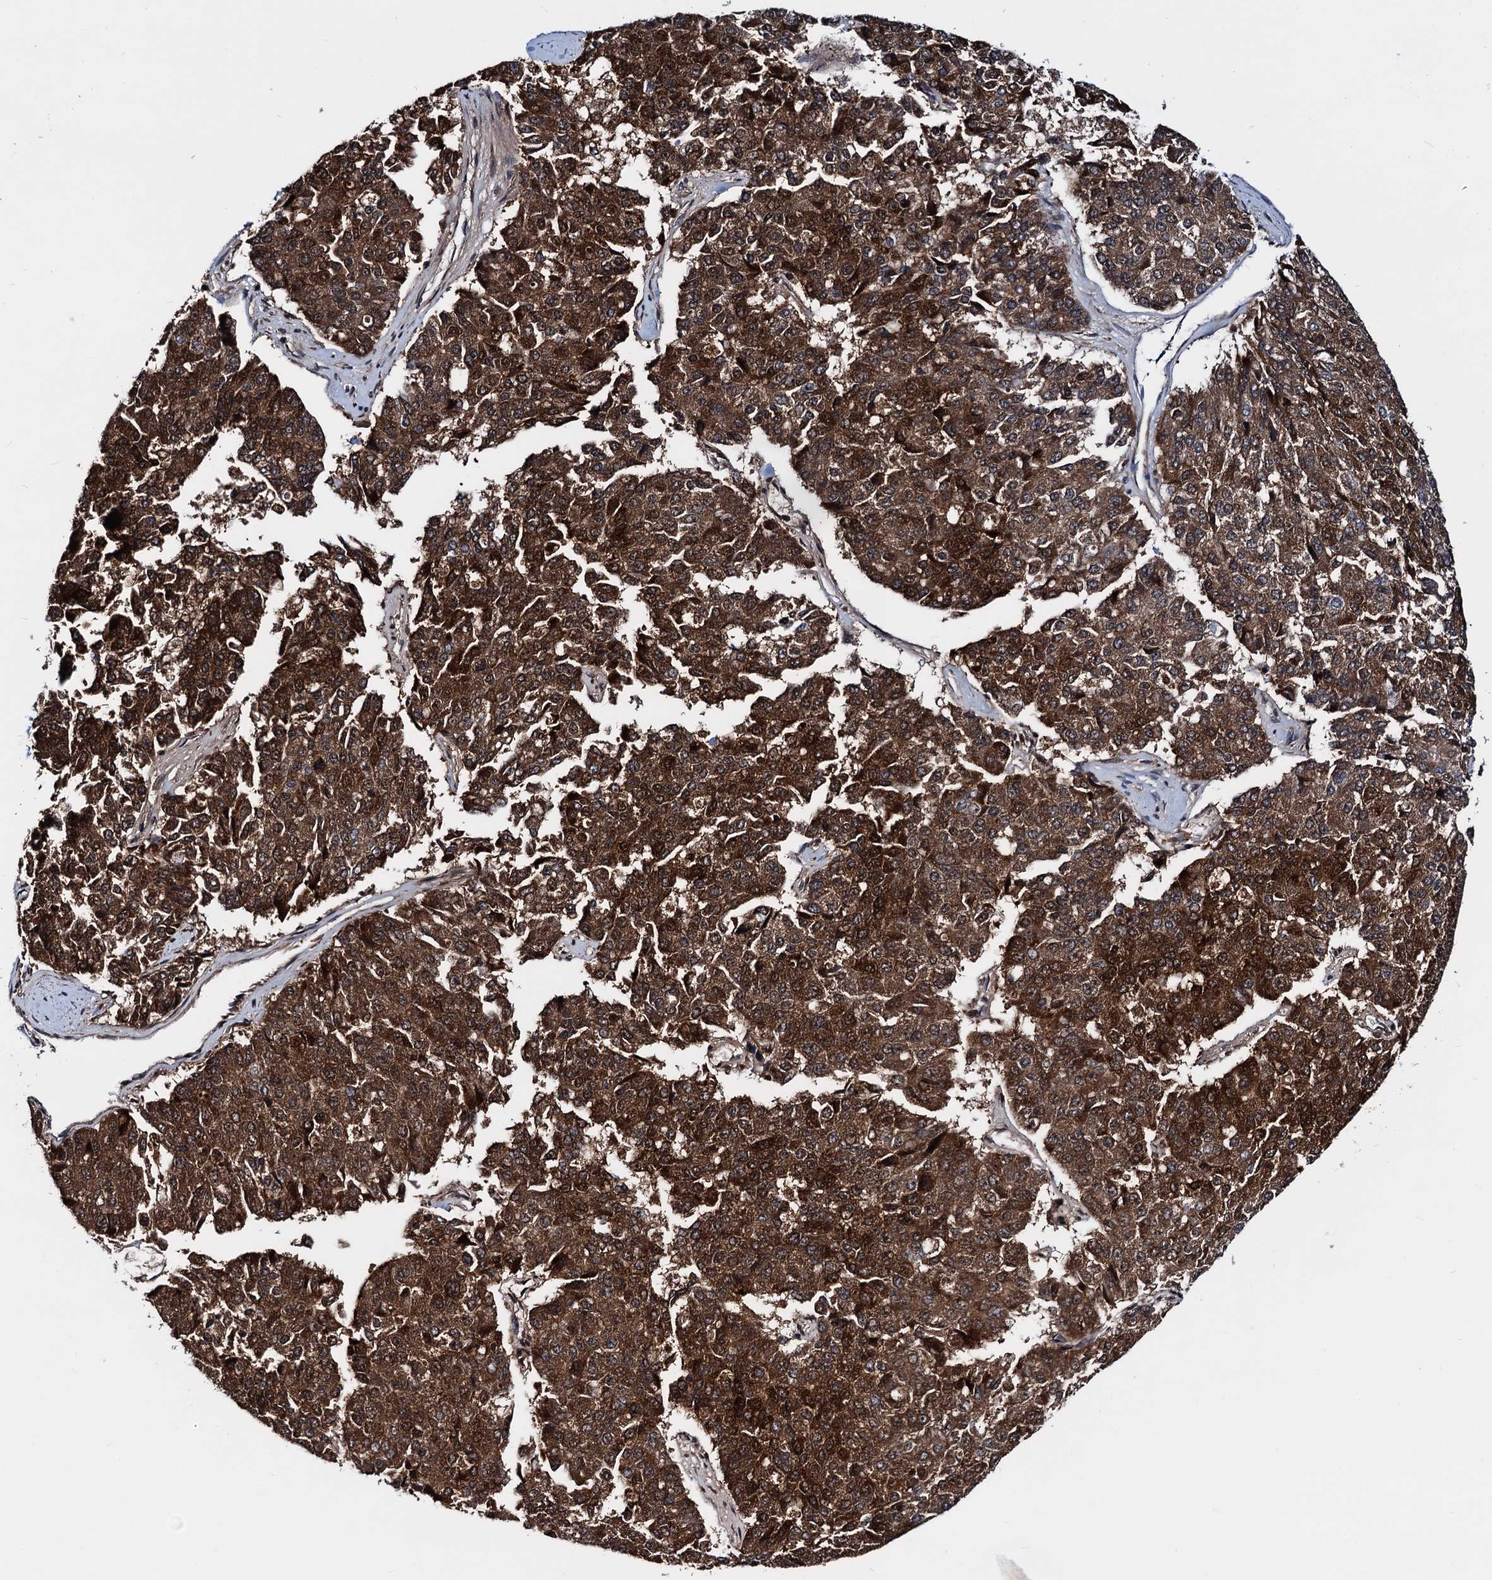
{"staining": {"intensity": "strong", "quantity": ">75%", "location": "cytoplasmic/membranous"}, "tissue": "pancreatic cancer", "cell_type": "Tumor cells", "image_type": "cancer", "snomed": [{"axis": "morphology", "description": "Adenocarcinoma, NOS"}, {"axis": "topography", "description": "Pancreas"}], "caption": "IHC (DAB (3,3'-diaminobenzidine)) staining of pancreatic cancer (adenocarcinoma) displays strong cytoplasmic/membranous protein expression in approximately >75% of tumor cells.", "gene": "COA4", "patient": {"sex": "male", "age": 50}}